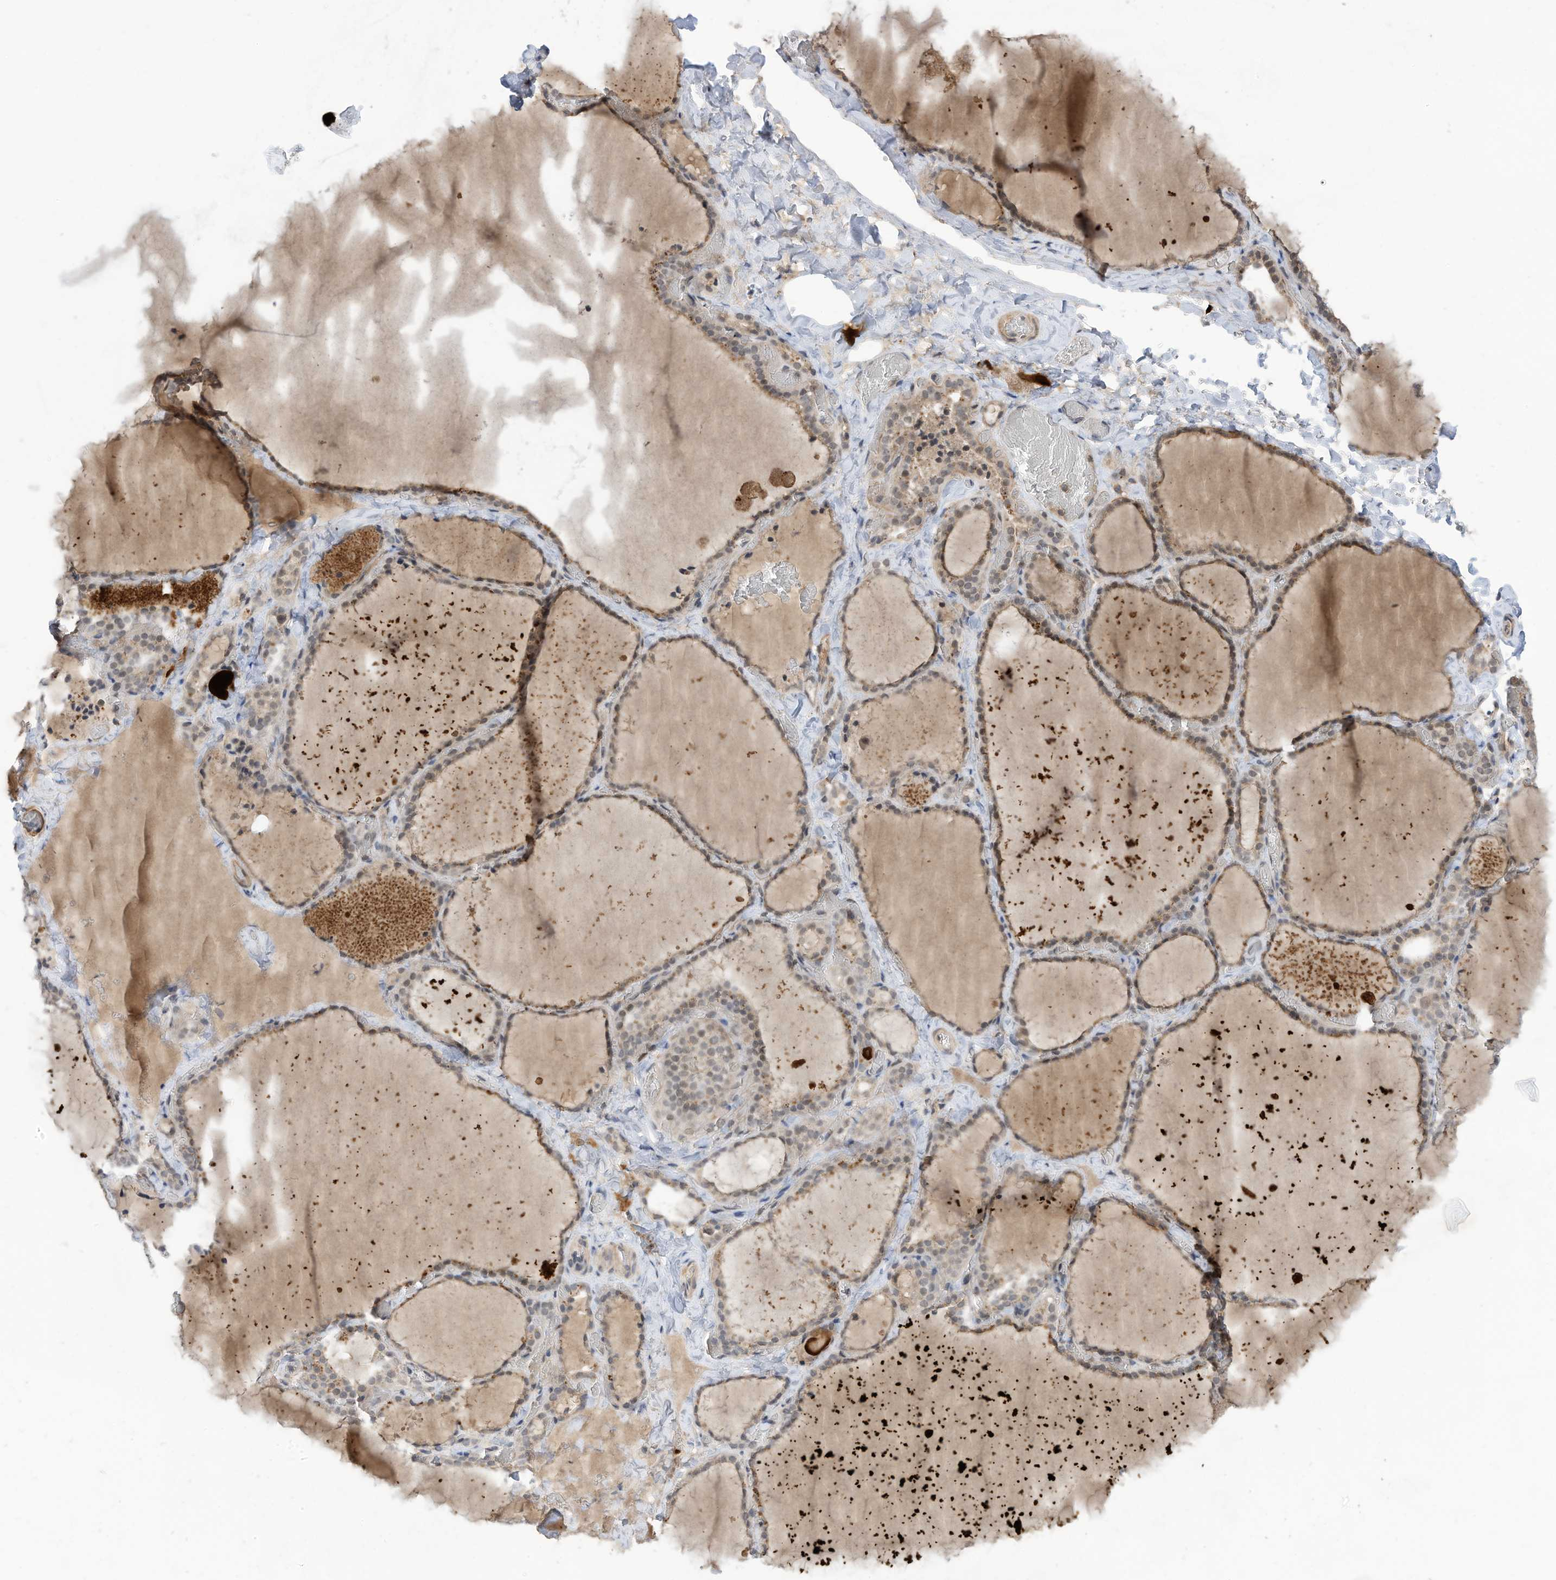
{"staining": {"intensity": "weak", "quantity": ">75%", "location": "cytoplasmic/membranous,nuclear"}, "tissue": "thyroid gland", "cell_type": "Glandular cells", "image_type": "normal", "snomed": [{"axis": "morphology", "description": "Normal tissue, NOS"}, {"axis": "topography", "description": "Thyroid gland"}], "caption": "High-power microscopy captured an immunohistochemistry photomicrograph of unremarkable thyroid gland, revealing weak cytoplasmic/membranous,nuclear staining in approximately >75% of glandular cells. (brown staining indicates protein expression, while blue staining denotes nuclei).", "gene": "REC8", "patient": {"sex": "female", "age": 22}}